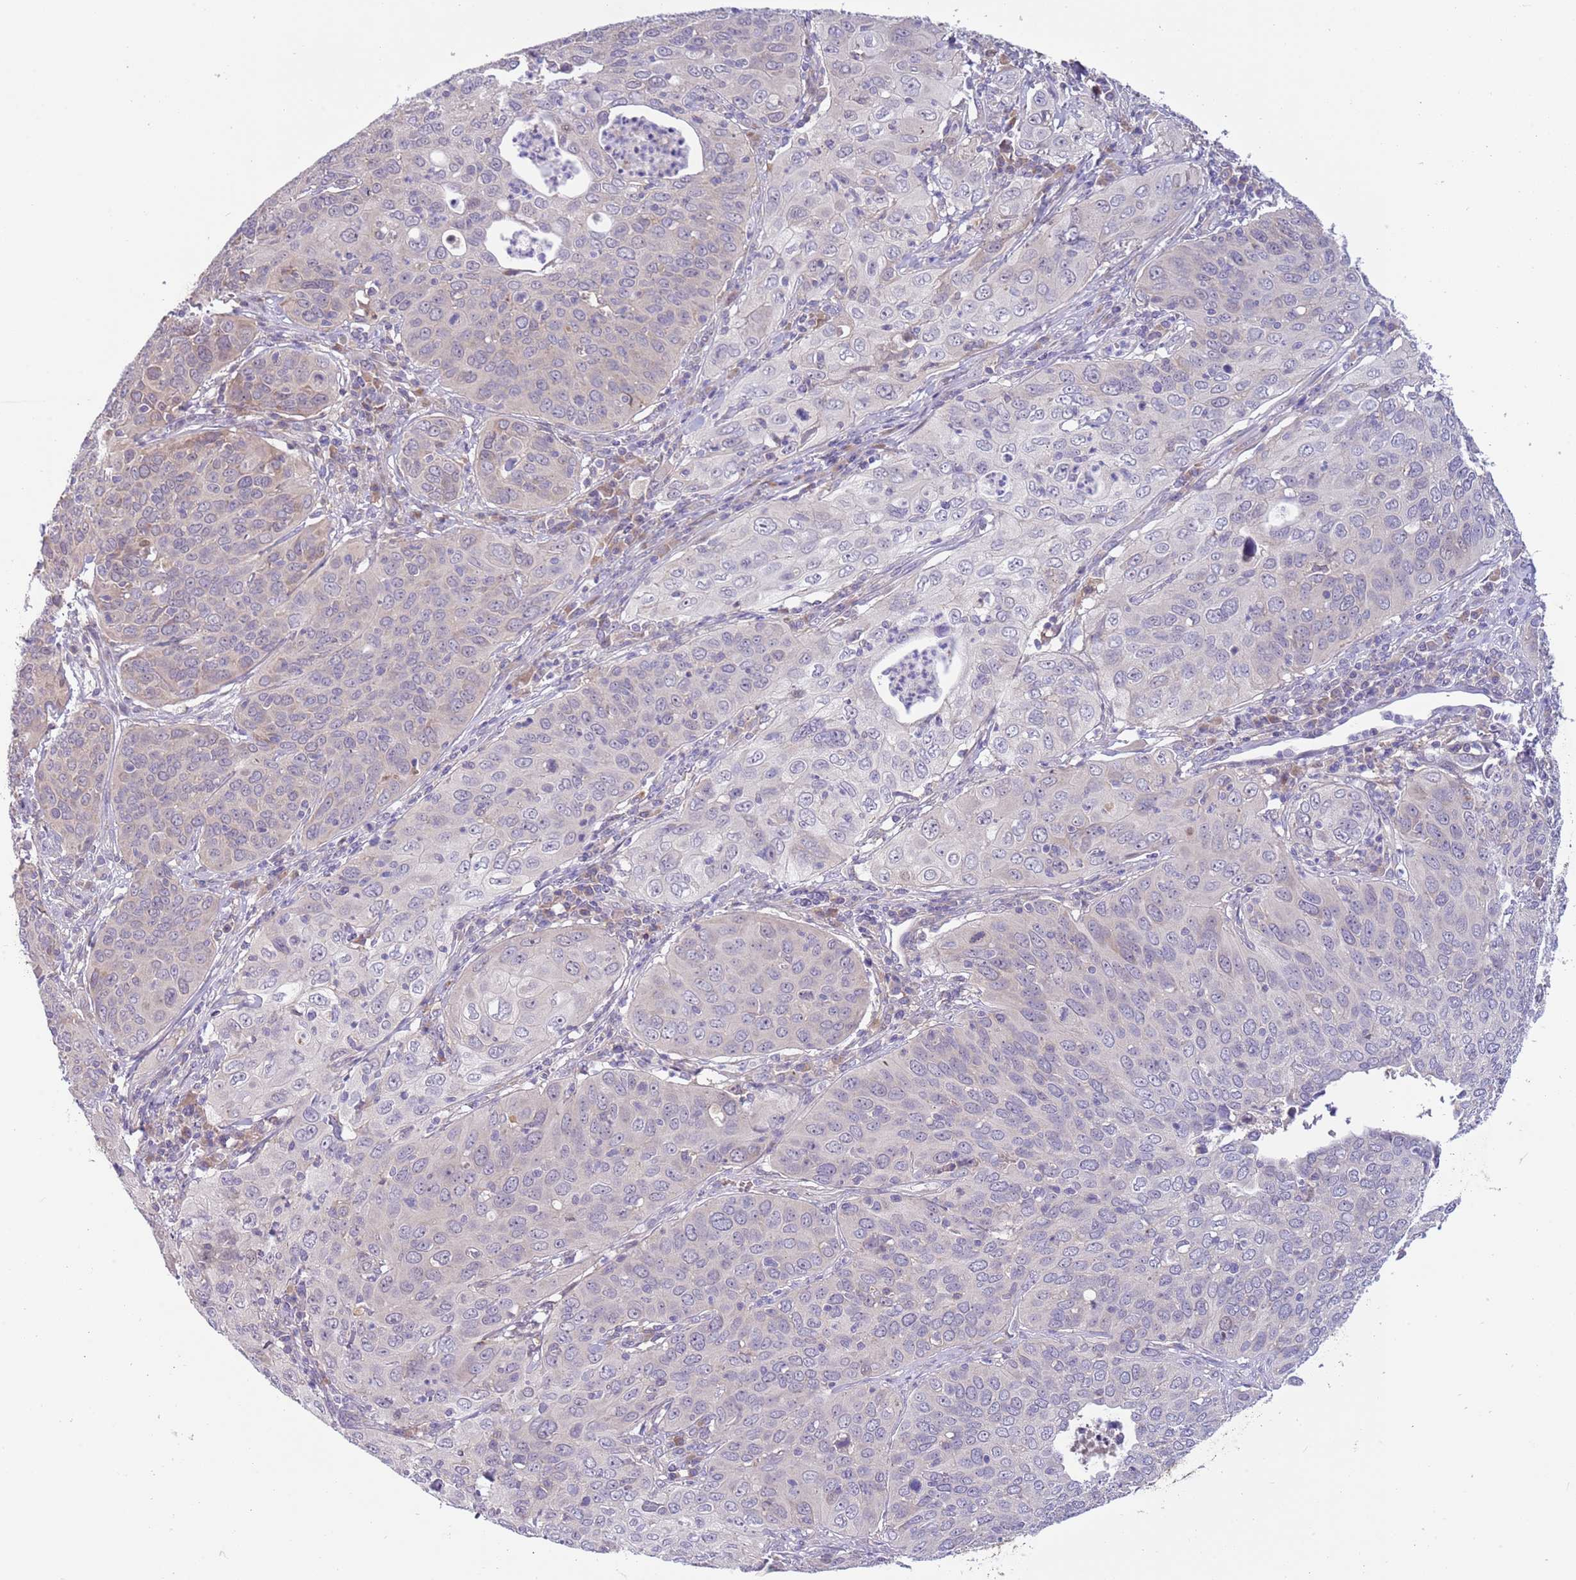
{"staining": {"intensity": "negative", "quantity": "none", "location": "none"}, "tissue": "cervical cancer", "cell_type": "Tumor cells", "image_type": "cancer", "snomed": [{"axis": "morphology", "description": "Squamous cell carcinoma, NOS"}, {"axis": "topography", "description": "Cervix"}], "caption": "The histopathology image exhibits no staining of tumor cells in cervical cancer (squamous cell carcinoma). Brightfield microscopy of immunohistochemistry stained with DAB (3,3'-diaminobenzidine) (brown) and hematoxylin (blue), captured at high magnification.", "gene": "CABYR", "patient": {"sex": "female", "age": 36}}